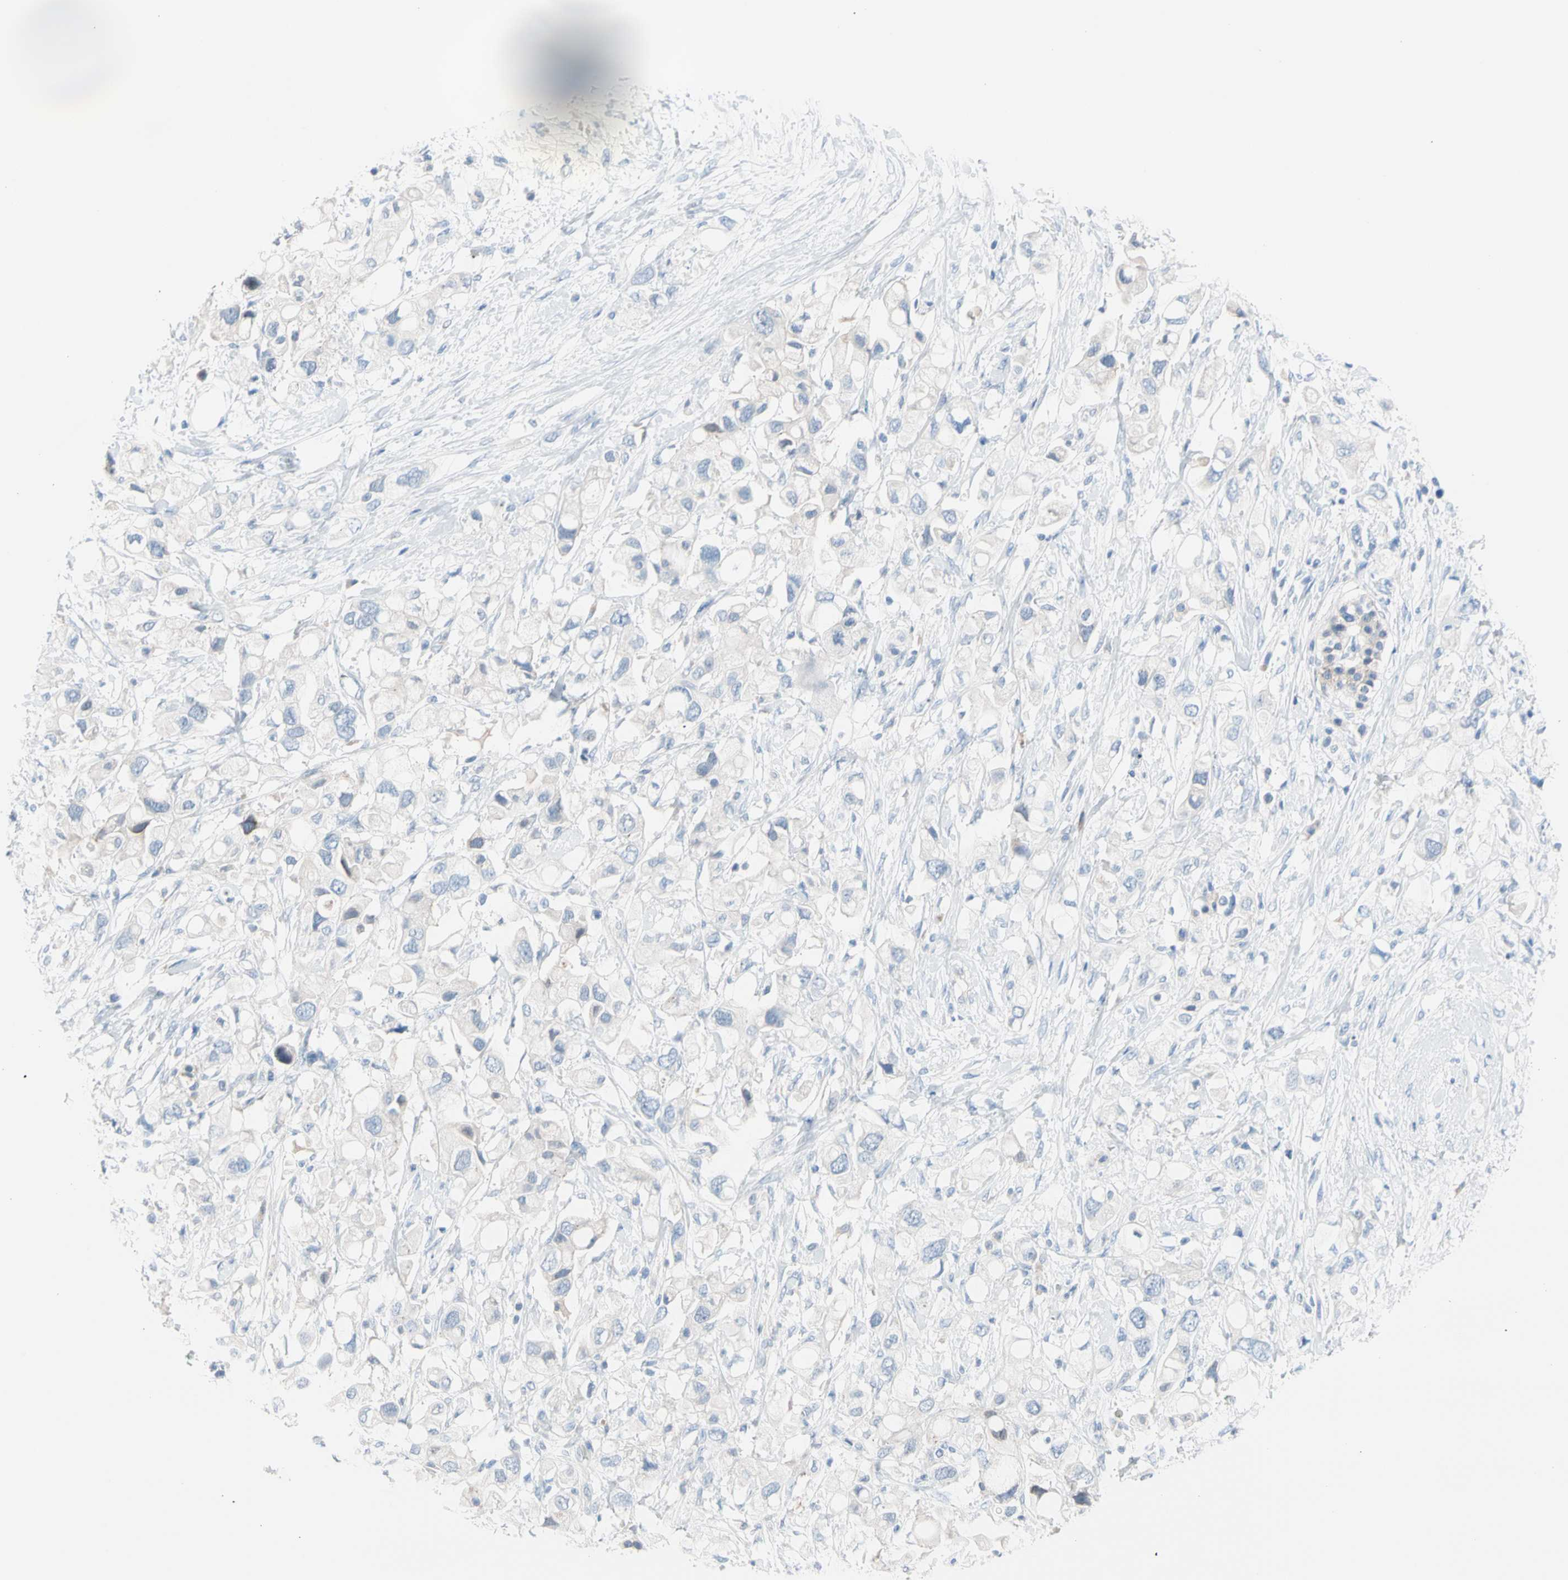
{"staining": {"intensity": "negative", "quantity": "none", "location": "none"}, "tissue": "pancreatic cancer", "cell_type": "Tumor cells", "image_type": "cancer", "snomed": [{"axis": "morphology", "description": "Adenocarcinoma, NOS"}, {"axis": "topography", "description": "Pancreas"}], "caption": "The micrograph exhibits no staining of tumor cells in pancreatic cancer (adenocarcinoma). The staining is performed using DAB brown chromogen with nuclei counter-stained in using hematoxylin.", "gene": "CASQ1", "patient": {"sex": "female", "age": 56}}